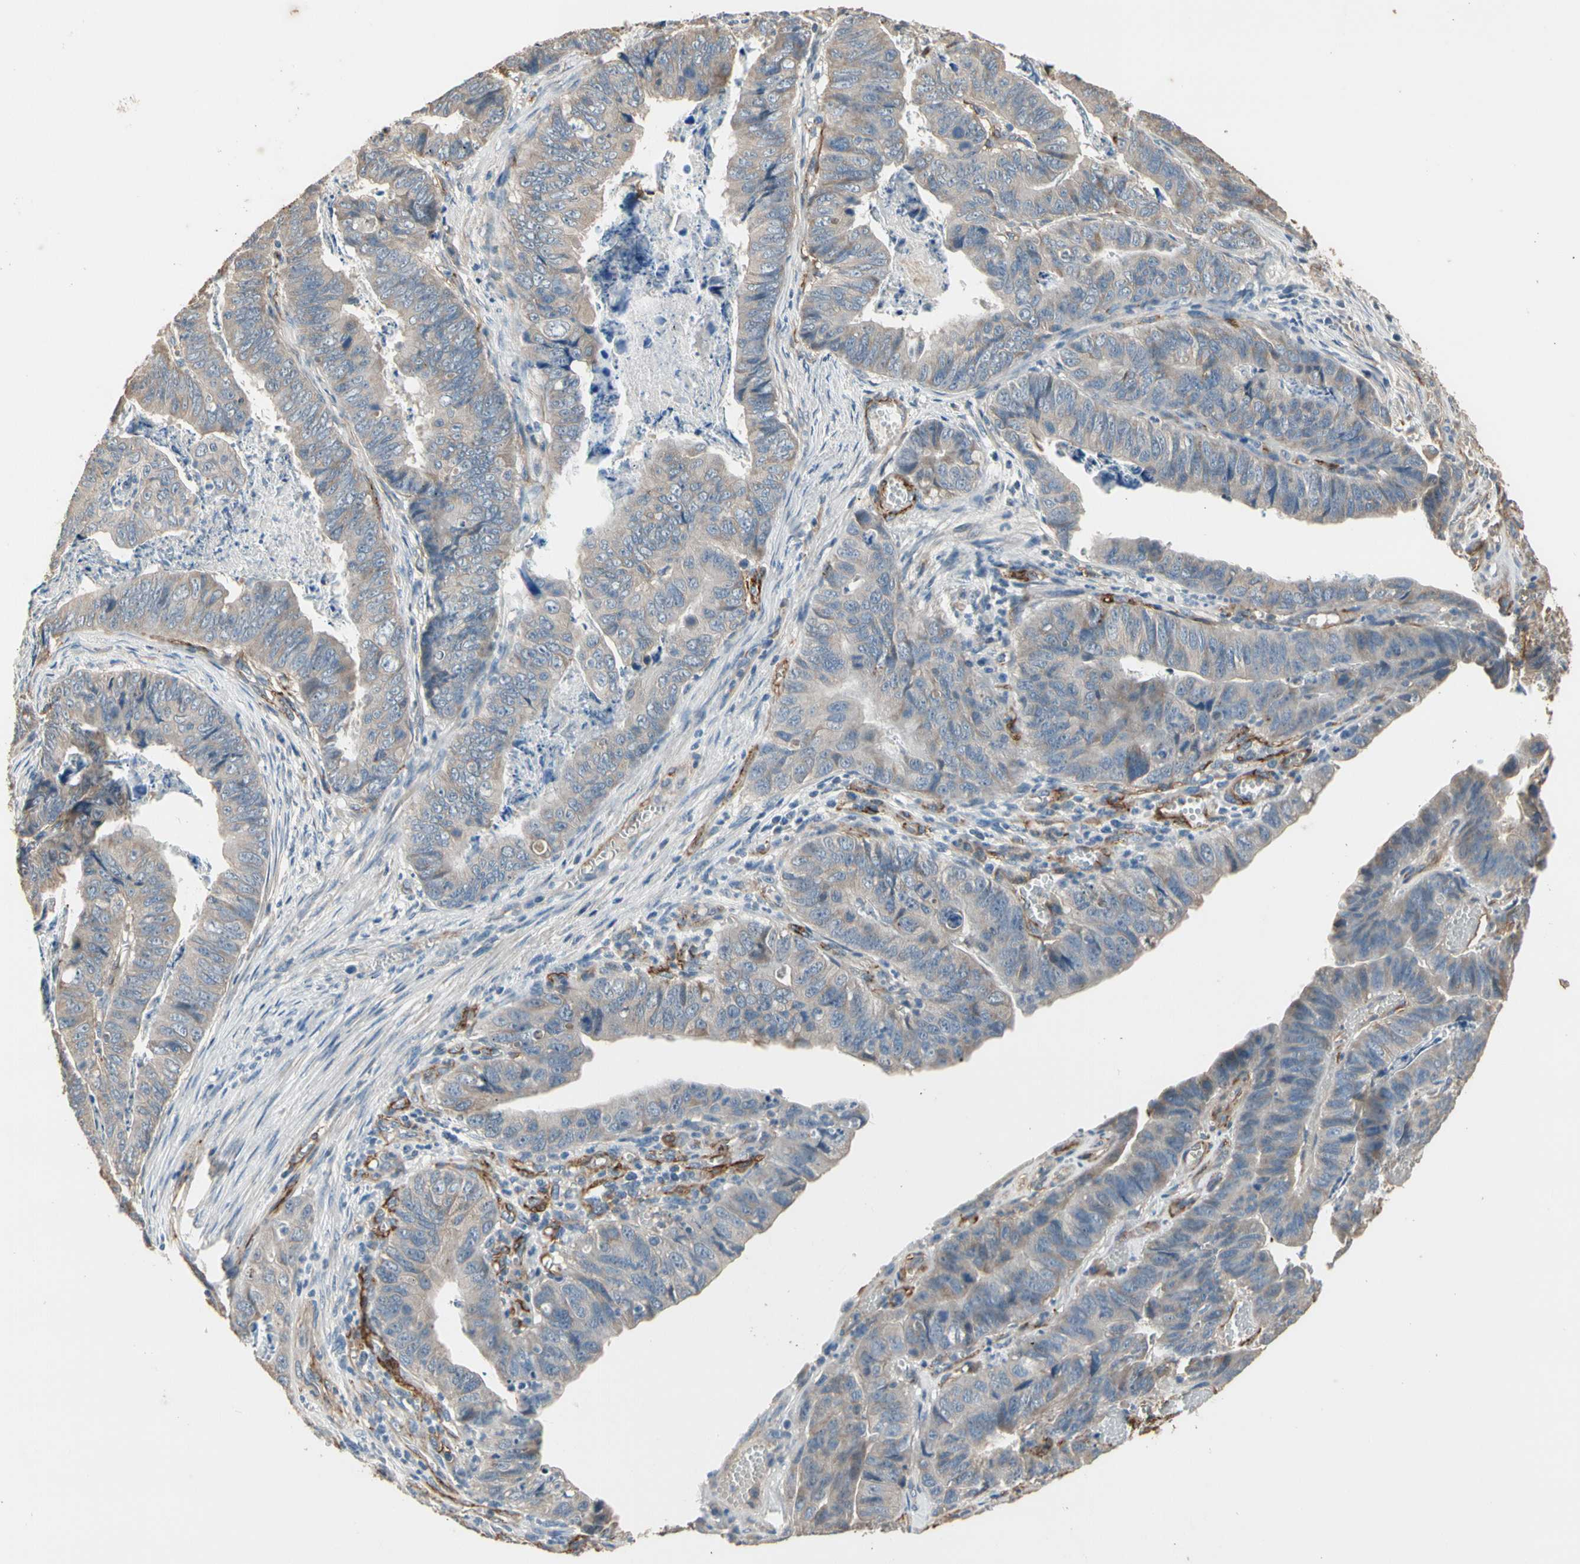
{"staining": {"intensity": "weak", "quantity": ">75%", "location": "cytoplasmic/membranous"}, "tissue": "stomach cancer", "cell_type": "Tumor cells", "image_type": "cancer", "snomed": [{"axis": "morphology", "description": "Adenocarcinoma, NOS"}, {"axis": "topography", "description": "Stomach, lower"}], "caption": "Immunohistochemistry photomicrograph of neoplastic tissue: stomach cancer stained using immunohistochemistry (IHC) exhibits low levels of weak protein expression localized specifically in the cytoplasmic/membranous of tumor cells, appearing as a cytoplasmic/membranous brown color.", "gene": "SUSD2", "patient": {"sex": "male", "age": 77}}